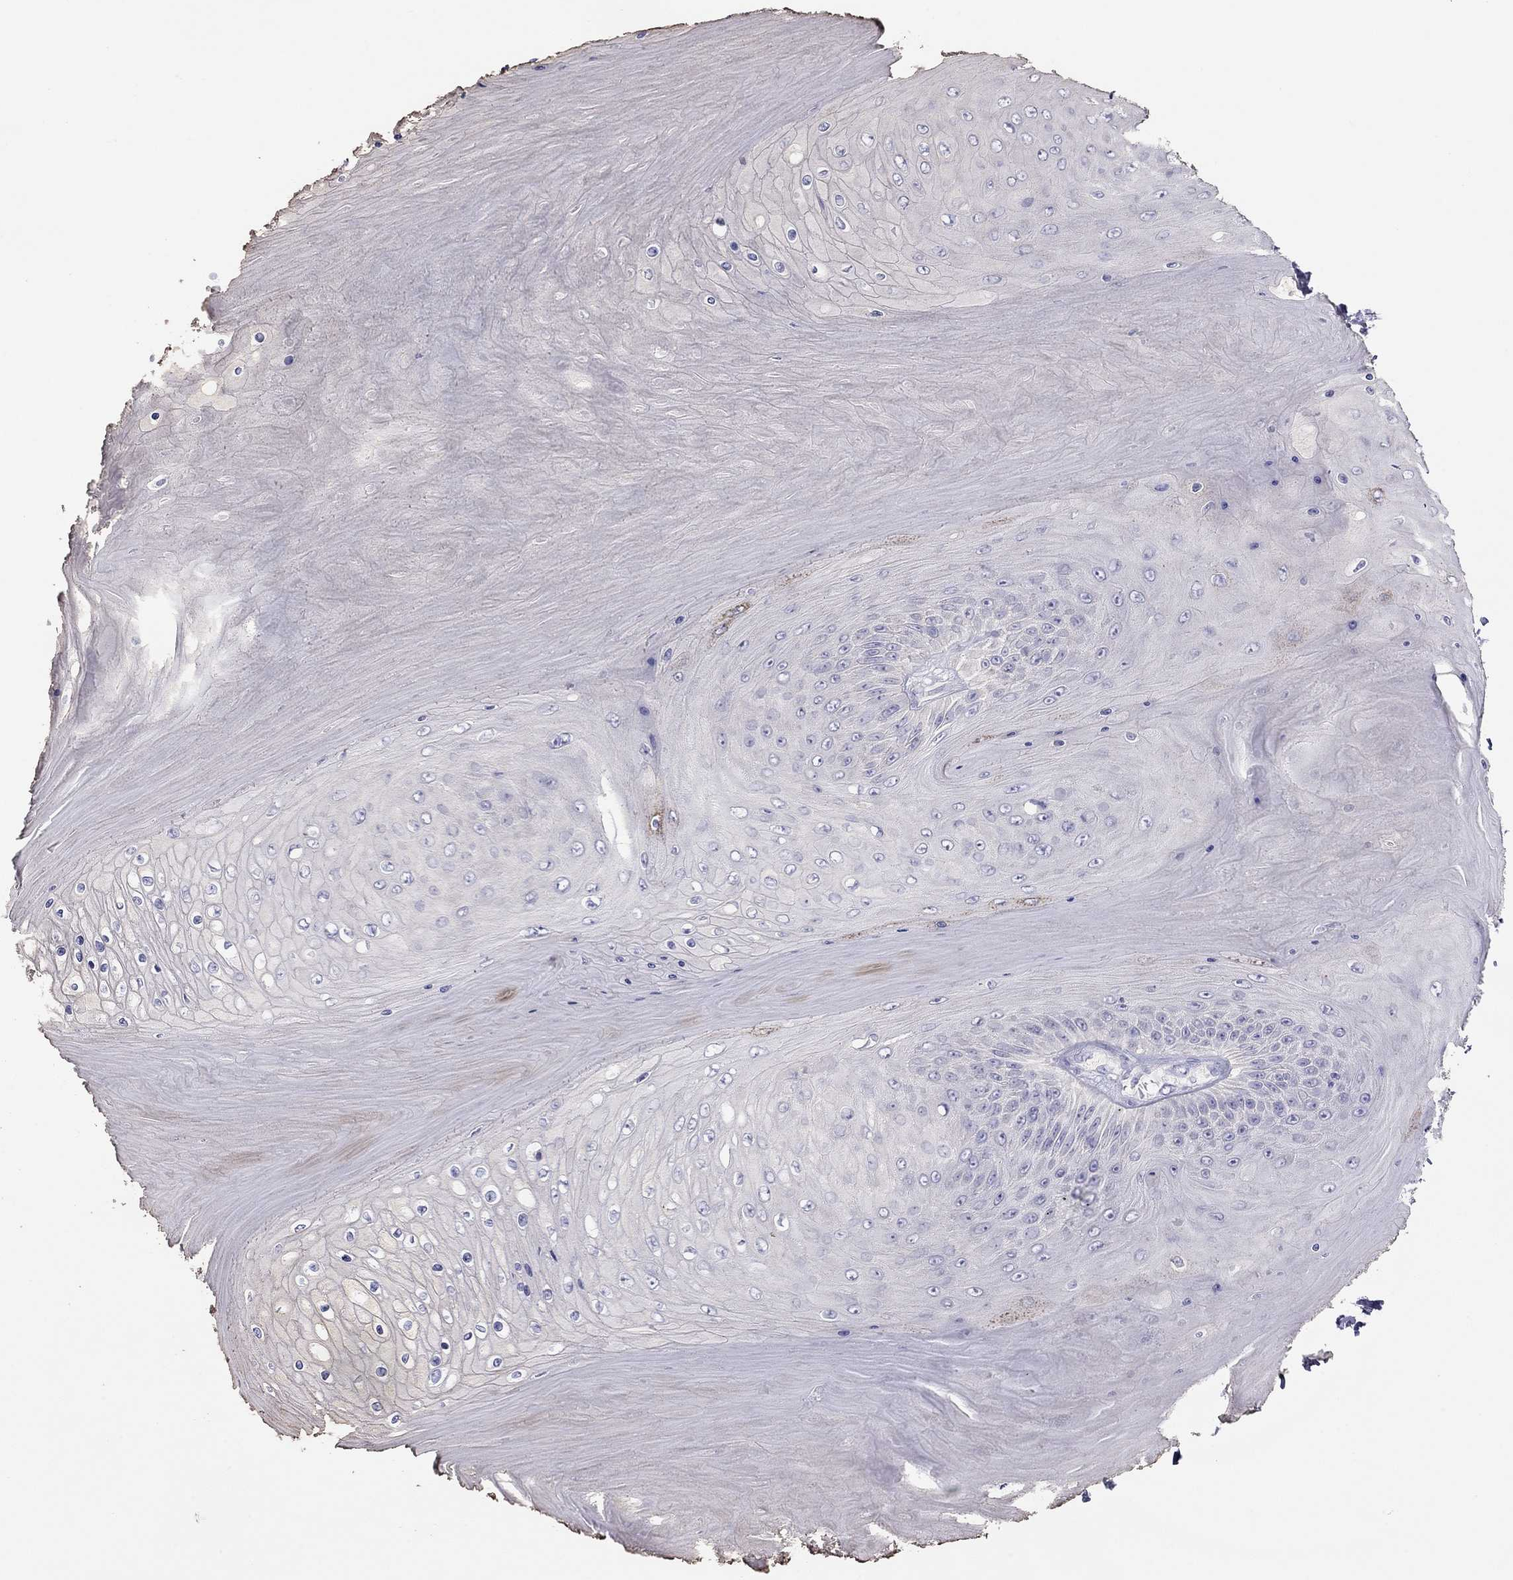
{"staining": {"intensity": "negative", "quantity": "none", "location": "none"}, "tissue": "skin cancer", "cell_type": "Tumor cells", "image_type": "cancer", "snomed": [{"axis": "morphology", "description": "Squamous cell carcinoma, NOS"}, {"axis": "topography", "description": "Skin"}], "caption": "A high-resolution histopathology image shows immunohistochemistry (IHC) staining of skin cancer, which displays no significant positivity in tumor cells.", "gene": "KCNV2", "patient": {"sex": "male", "age": 62}}